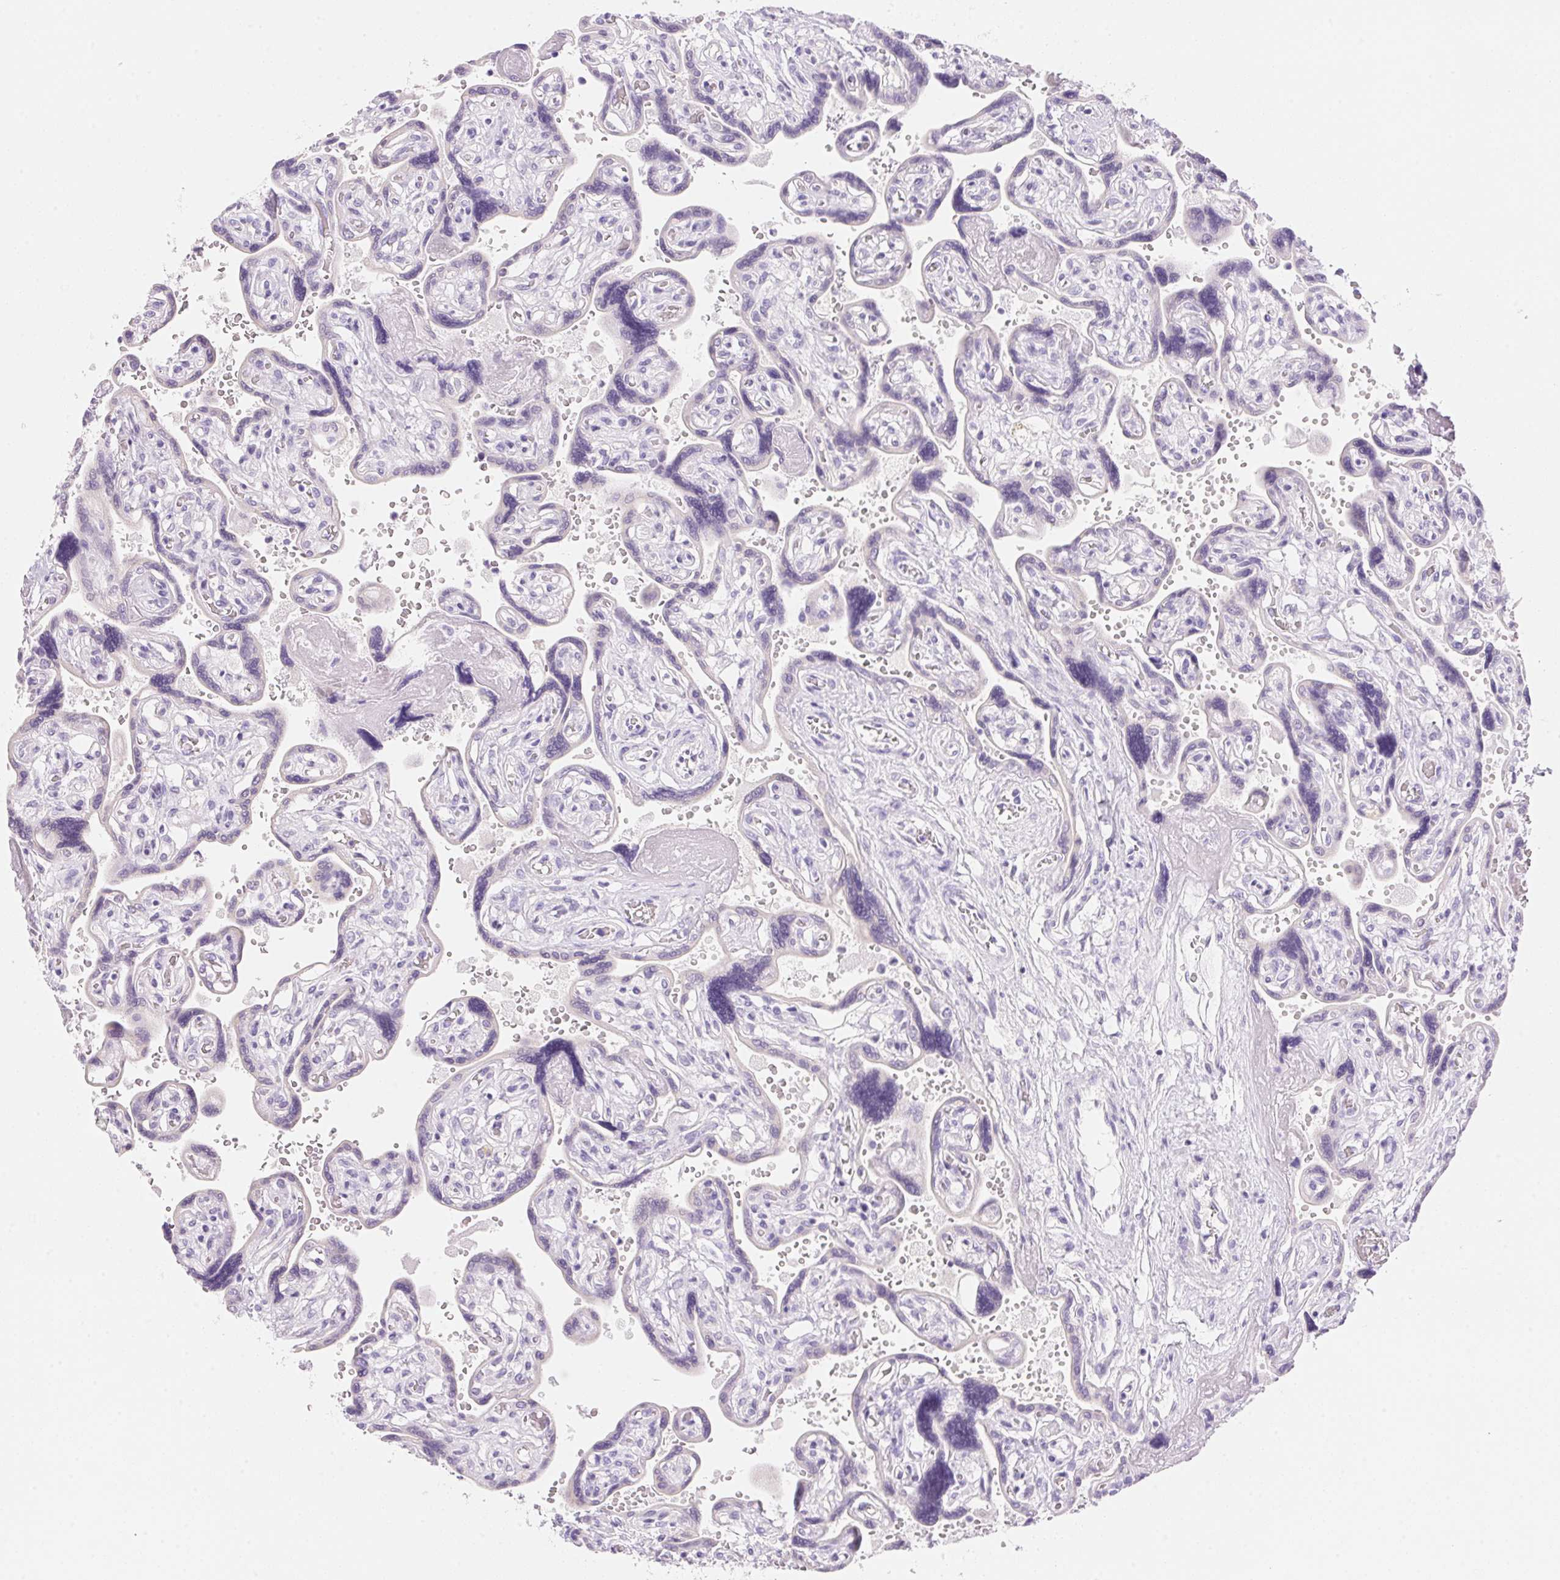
{"staining": {"intensity": "negative", "quantity": "none", "location": "none"}, "tissue": "placenta", "cell_type": "Decidual cells", "image_type": "normal", "snomed": [{"axis": "morphology", "description": "Normal tissue, NOS"}, {"axis": "topography", "description": "Placenta"}], "caption": "This is an IHC histopathology image of normal placenta. There is no positivity in decidual cells.", "gene": "DHCR24", "patient": {"sex": "female", "age": 32}}